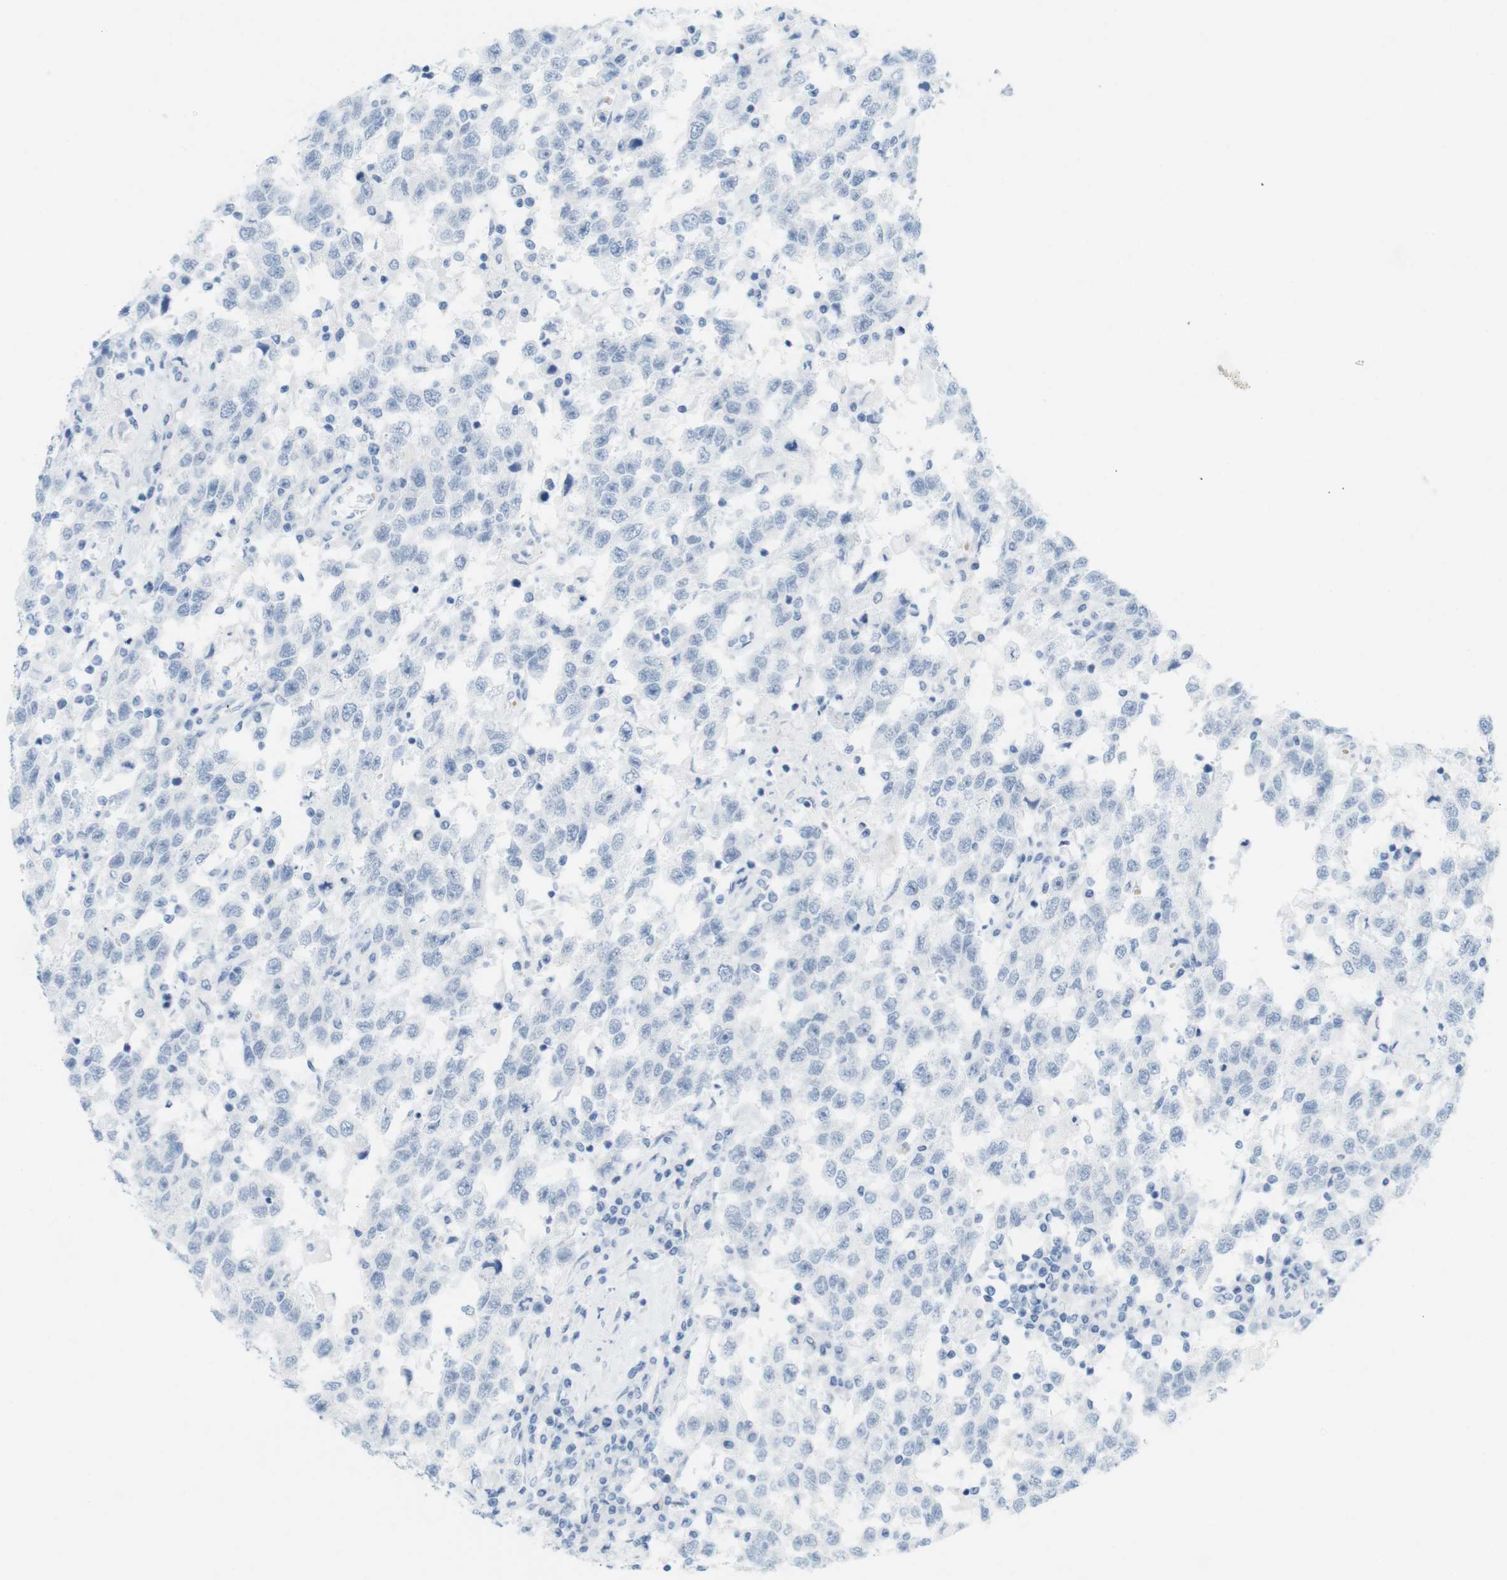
{"staining": {"intensity": "negative", "quantity": "none", "location": "none"}, "tissue": "testis cancer", "cell_type": "Tumor cells", "image_type": "cancer", "snomed": [{"axis": "morphology", "description": "Seminoma, NOS"}, {"axis": "topography", "description": "Testis"}], "caption": "Immunohistochemistry of testis cancer demonstrates no expression in tumor cells. The staining was performed using DAB (3,3'-diaminobenzidine) to visualize the protein expression in brown, while the nuclei were stained in blue with hematoxylin (Magnification: 20x).", "gene": "TNNT2", "patient": {"sex": "male", "age": 41}}